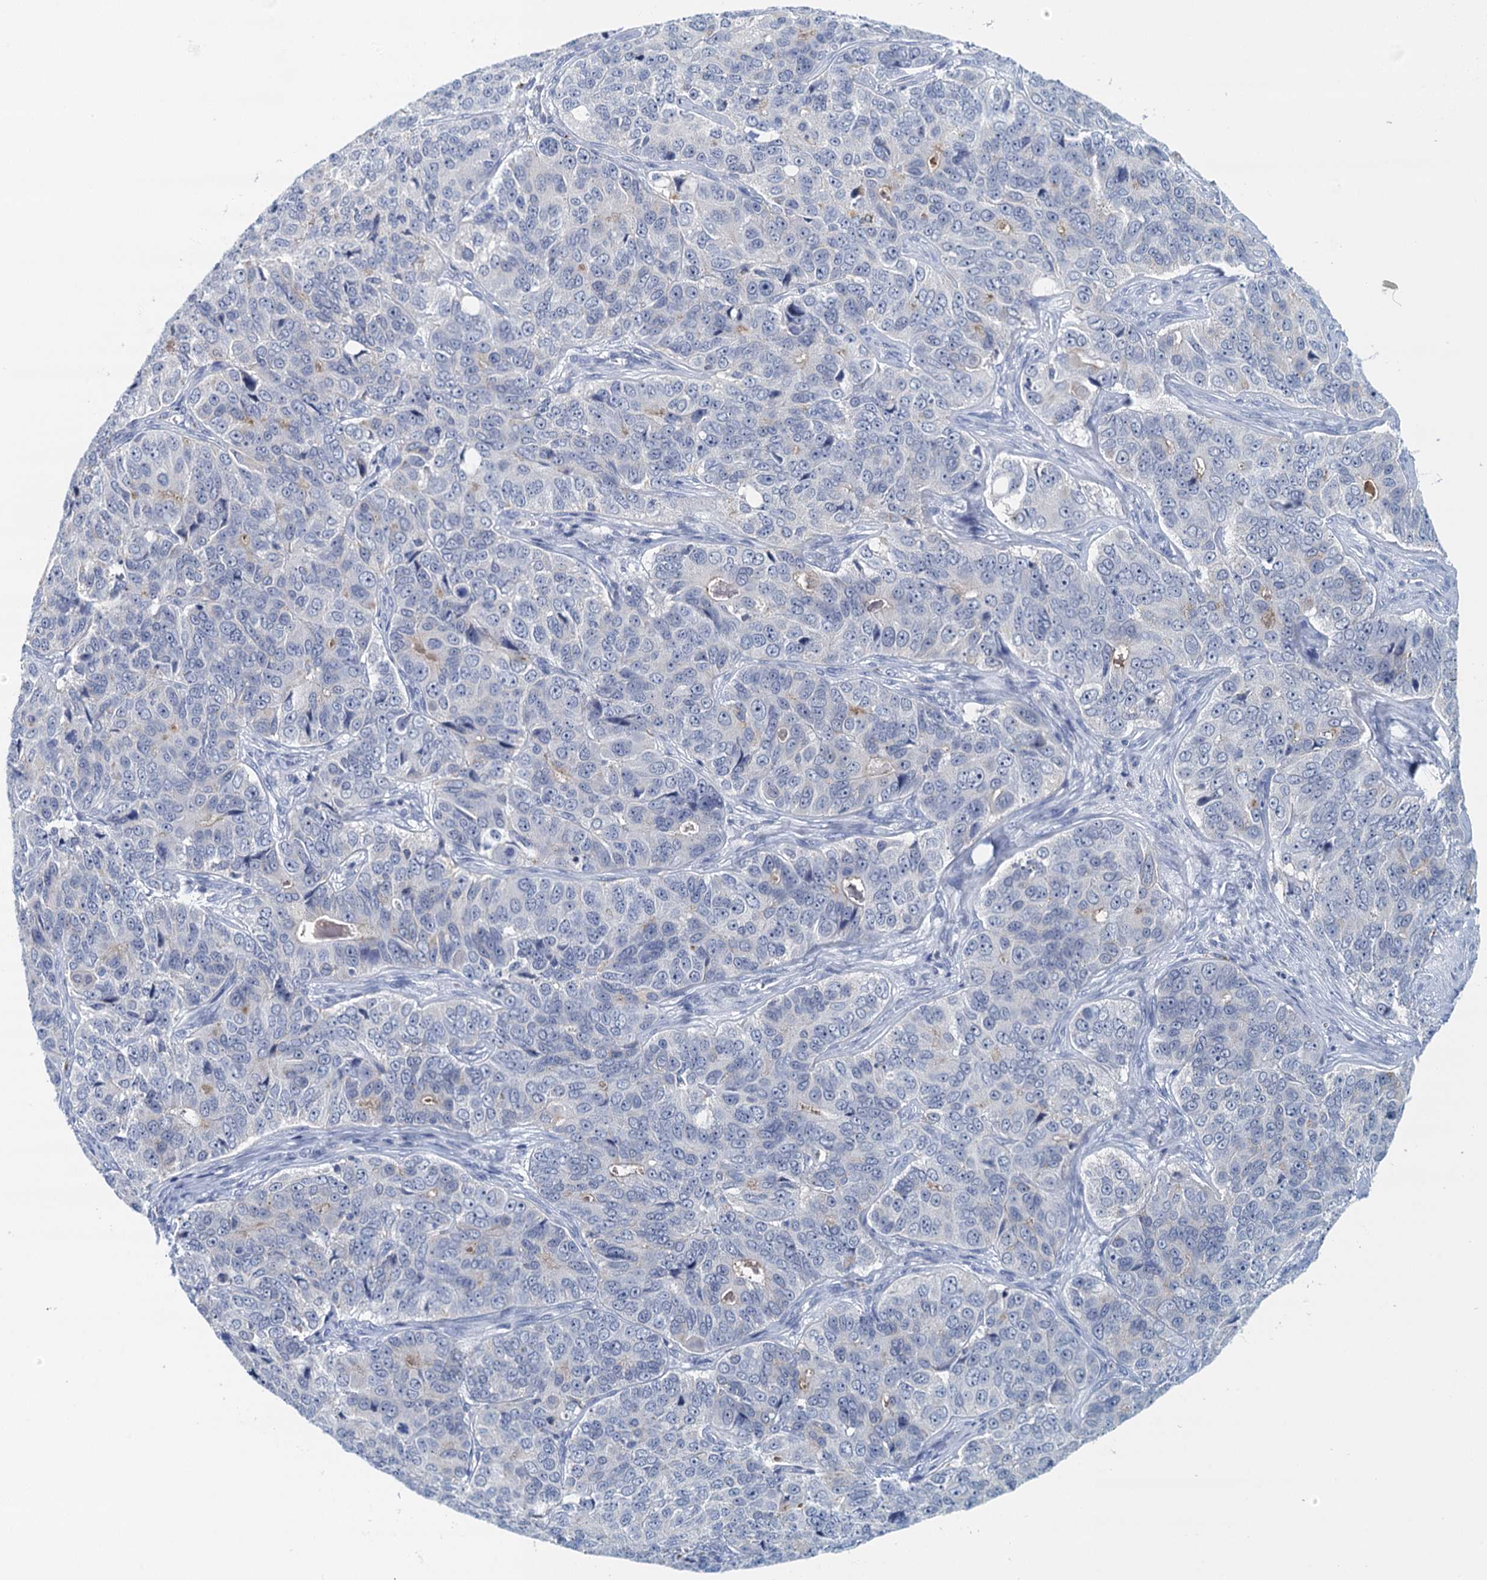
{"staining": {"intensity": "negative", "quantity": "none", "location": "none"}, "tissue": "ovarian cancer", "cell_type": "Tumor cells", "image_type": "cancer", "snomed": [{"axis": "morphology", "description": "Carcinoma, endometroid"}, {"axis": "topography", "description": "Ovary"}], "caption": "Immunohistochemical staining of ovarian endometroid carcinoma shows no significant staining in tumor cells. Nuclei are stained in blue.", "gene": "NUBP2", "patient": {"sex": "female", "age": 51}}